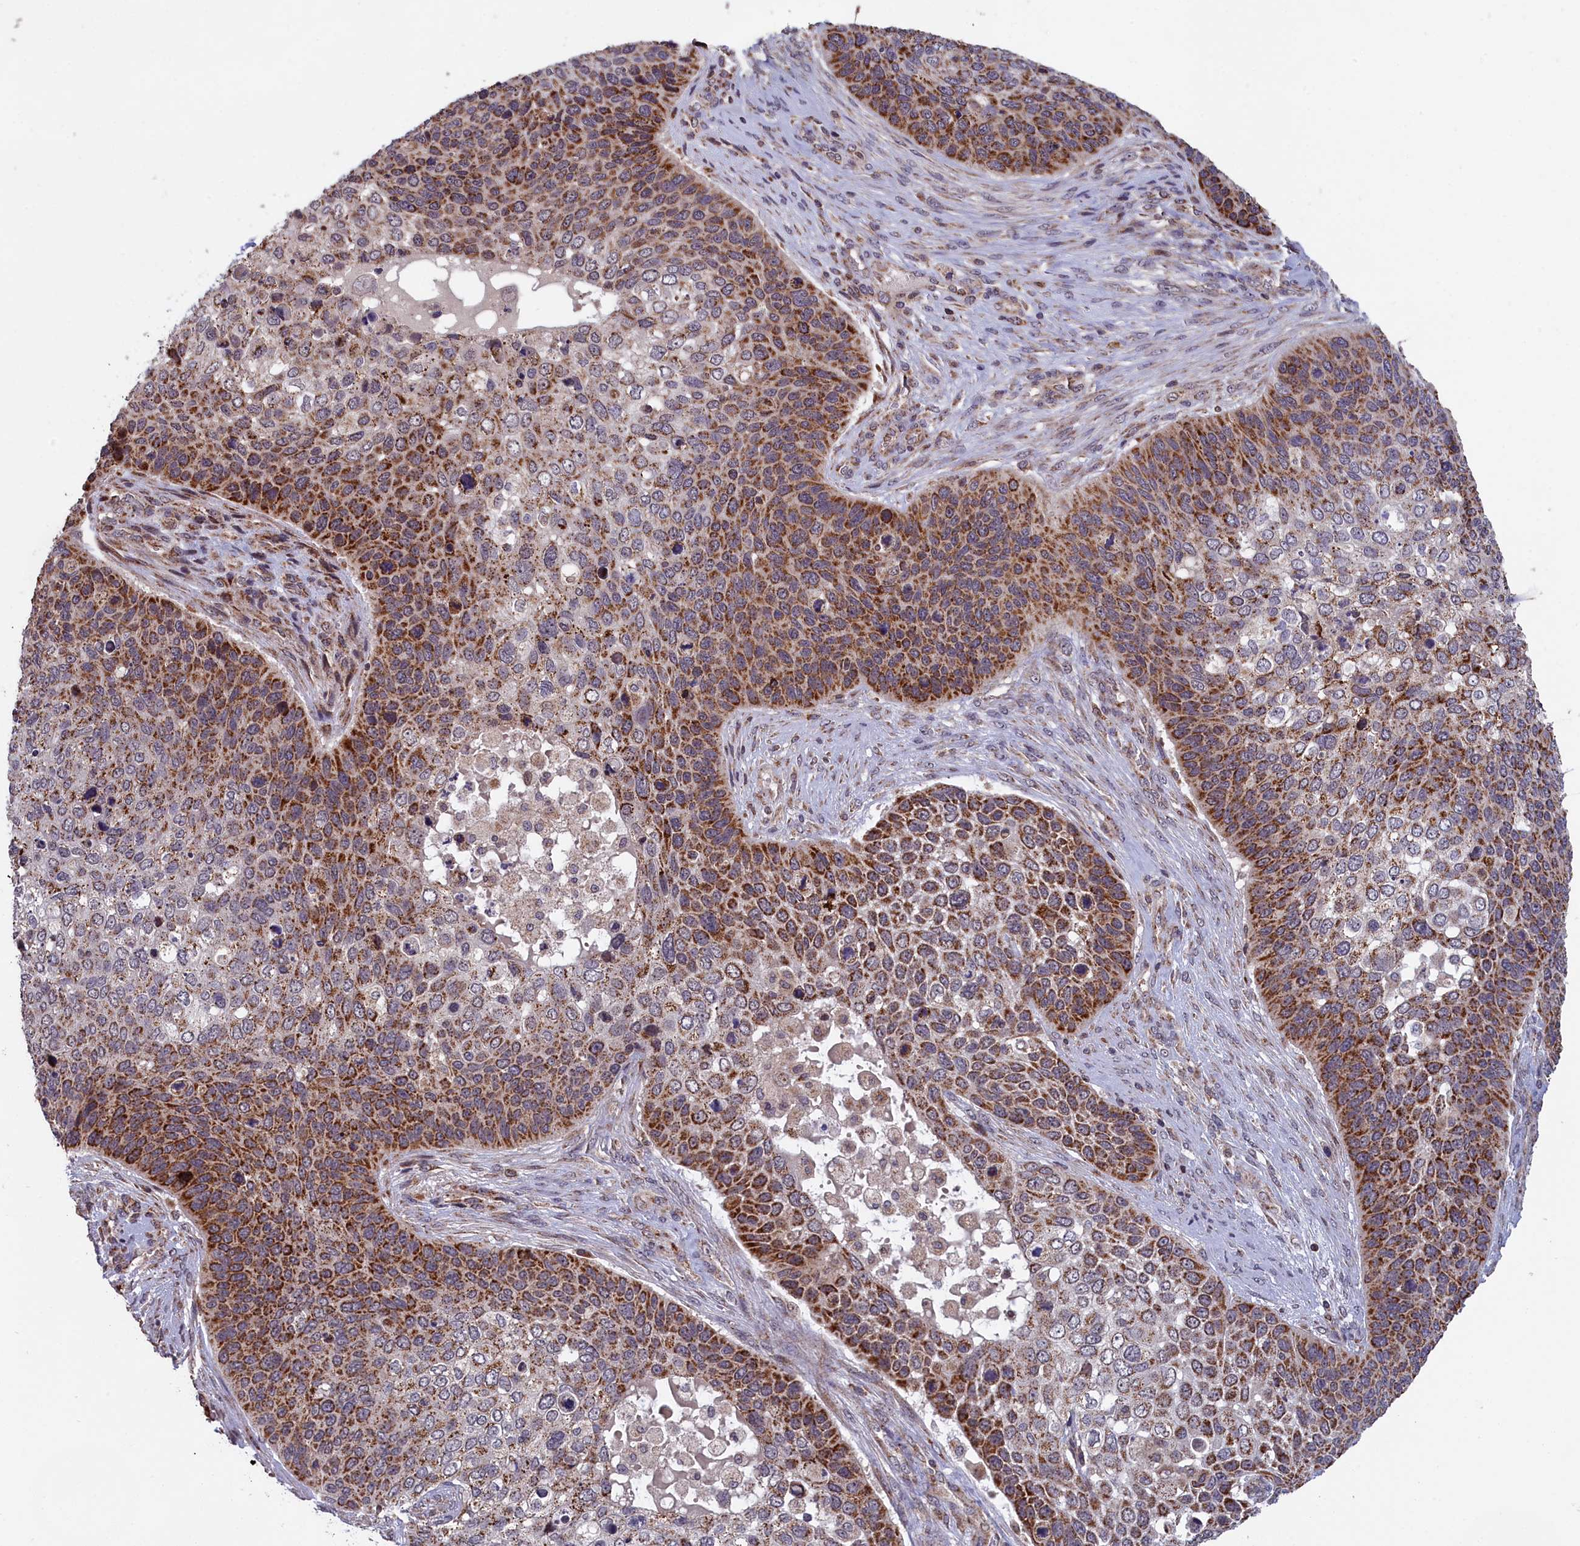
{"staining": {"intensity": "strong", "quantity": "<25%", "location": "cytoplasmic/membranous"}, "tissue": "skin cancer", "cell_type": "Tumor cells", "image_type": "cancer", "snomed": [{"axis": "morphology", "description": "Basal cell carcinoma"}, {"axis": "topography", "description": "Skin"}], "caption": "IHC image of neoplastic tissue: human basal cell carcinoma (skin) stained using immunohistochemistry (IHC) displays medium levels of strong protein expression localized specifically in the cytoplasmic/membranous of tumor cells, appearing as a cytoplasmic/membranous brown color.", "gene": "TIMM44", "patient": {"sex": "female", "age": 74}}